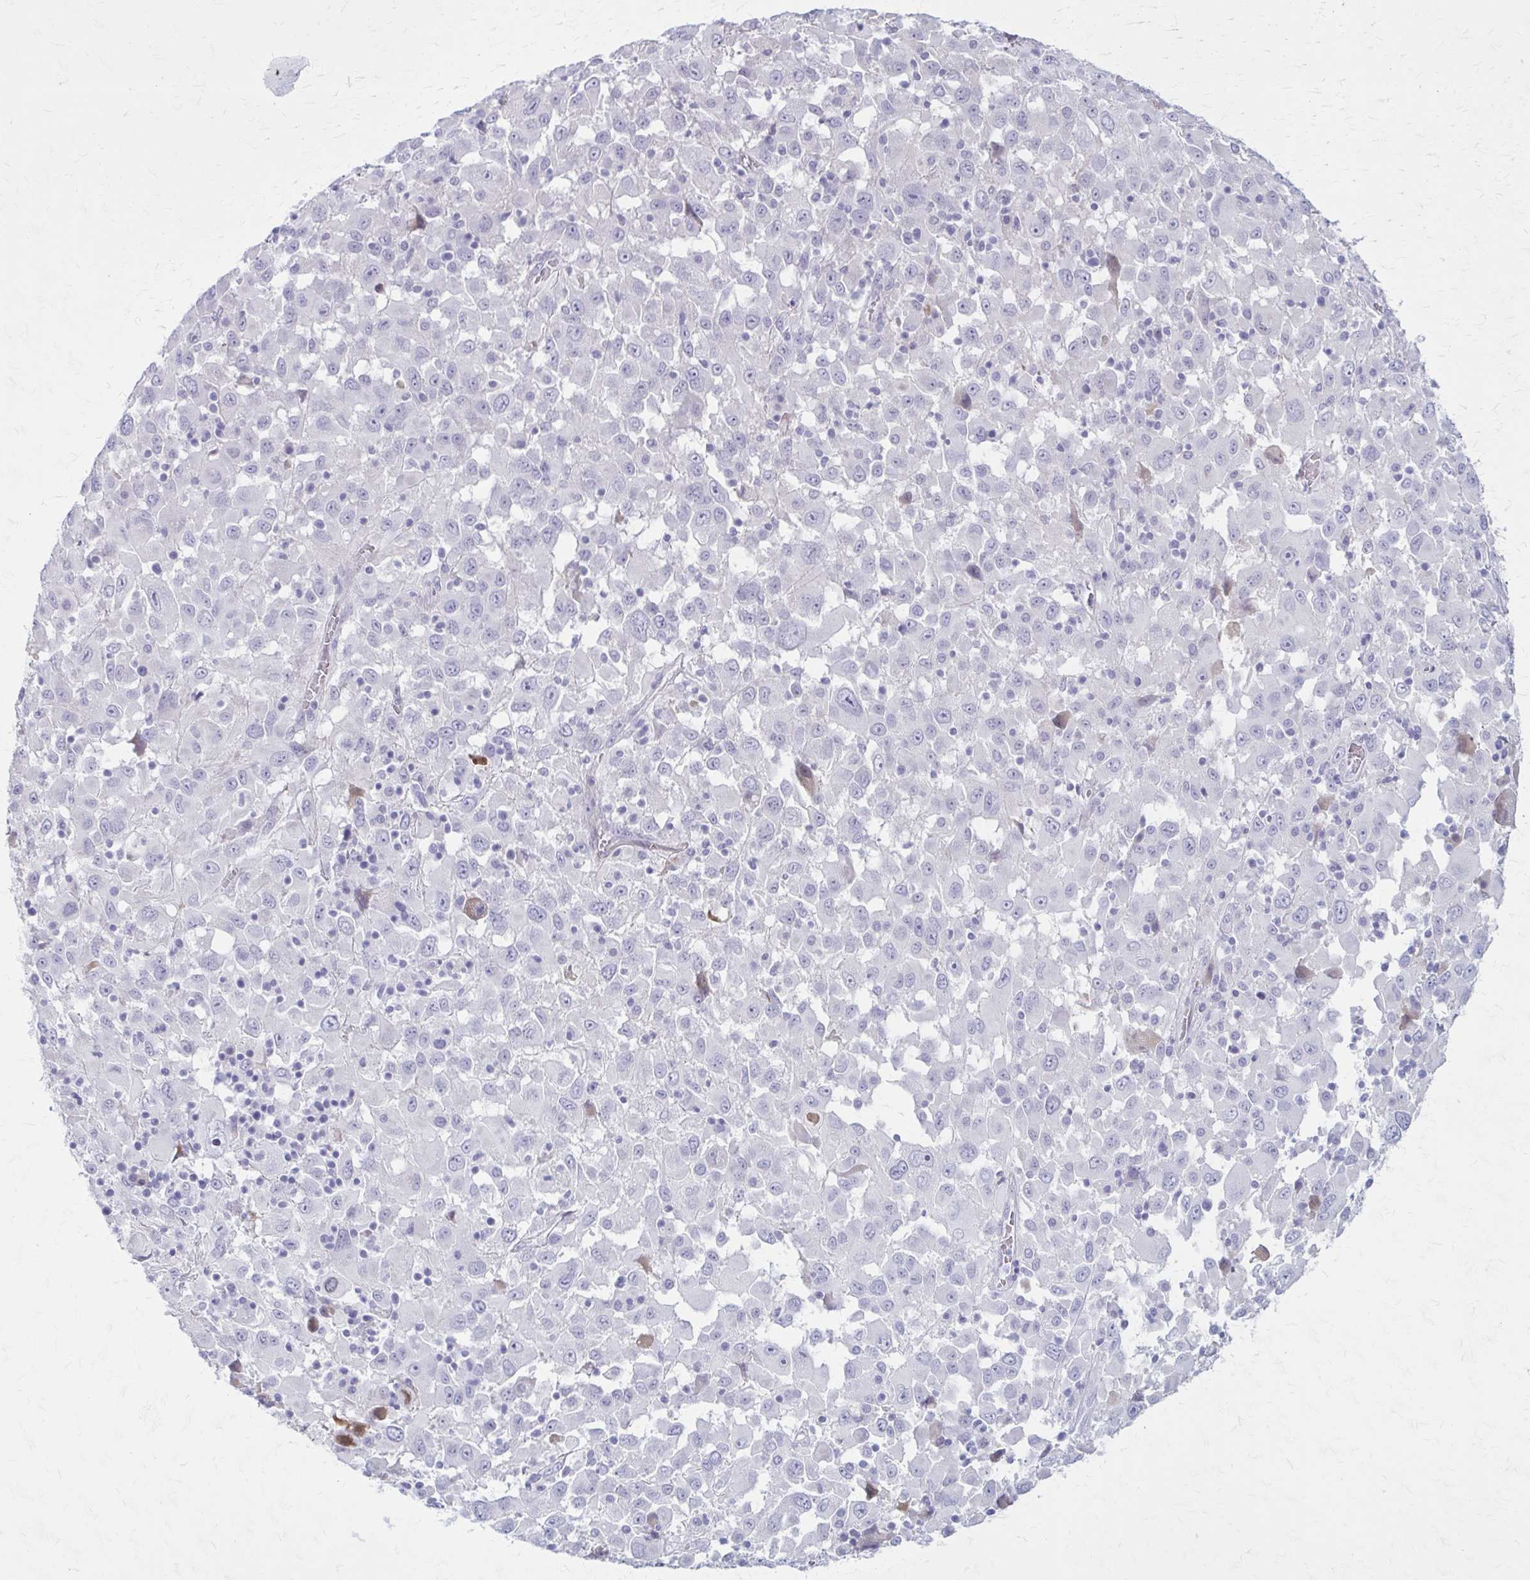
{"staining": {"intensity": "negative", "quantity": "none", "location": "none"}, "tissue": "melanoma", "cell_type": "Tumor cells", "image_type": "cancer", "snomed": [{"axis": "morphology", "description": "Malignant melanoma, Metastatic site"}, {"axis": "topography", "description": "Soft tissue"}], "caption": "Immunohistochemistry (IHC) image of neoplastic tissue: human malignant melanoma (metastatic site) stained with DAB (3,3'-diaminobenzidine) displays no significant protein positivity in tumor cells.", "gene": "SERPIND1", "patient": {"sex": "male", "age": 50}}